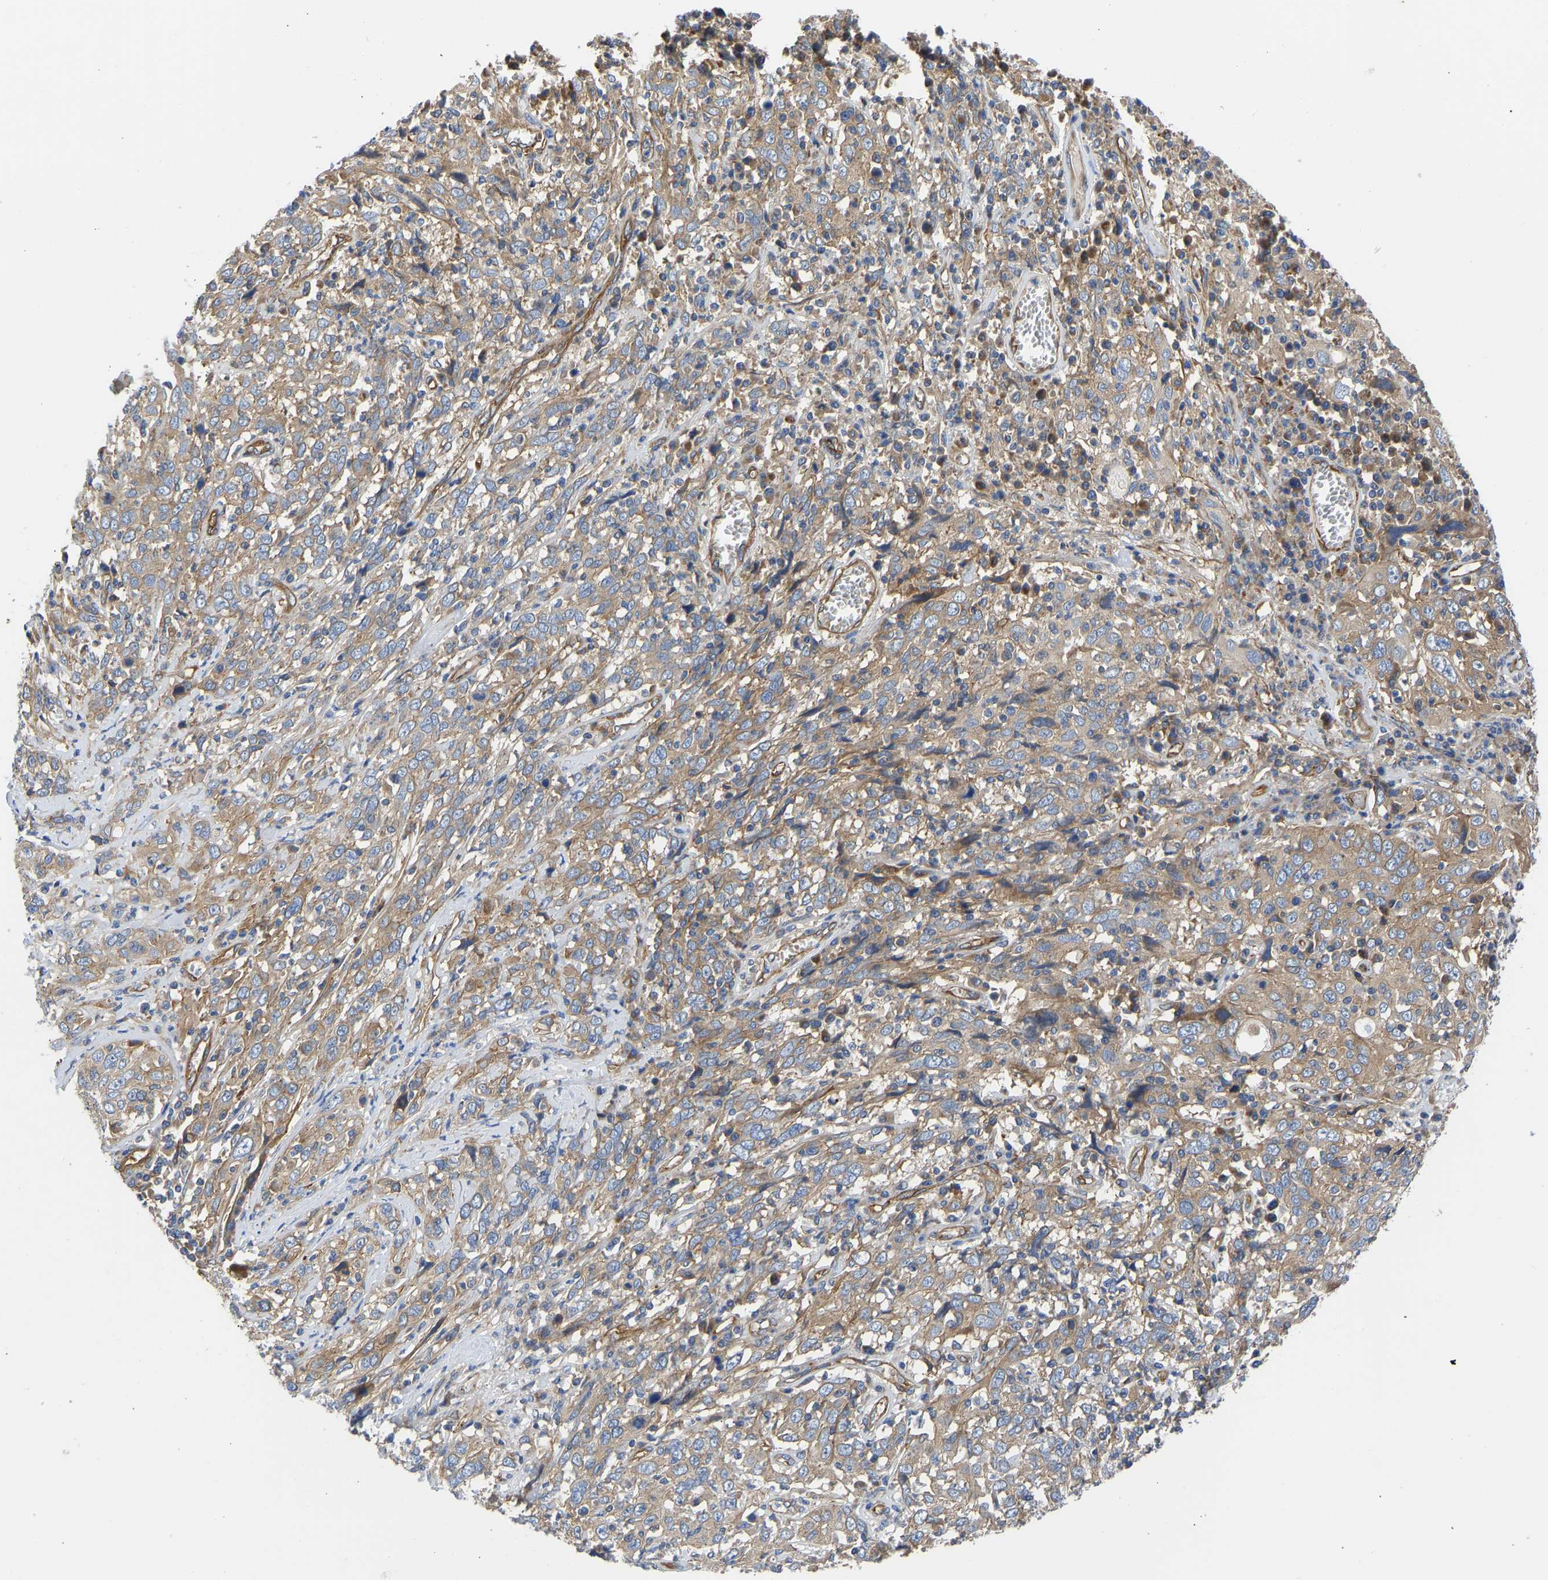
{"staining": {"intensity": "weak", "quantity": ">75%", "location": "cytoplasmic/membranous"}, "tissue": "cervical cancer", "cell_type": "Tumor cells", "image_type": "cancer", "snomed": [{"axis": "morphology", "description": "Squamous cell carcinoma, NOS"}, {"axis": "topography", "description": "Cervix"}], "caption": "Immunohistochemistry (IHC) of human cervical cancer reveals low levels of weak cytoplasmic/membranous expression in about >75% of tumor cells. (DAB IHC with brightfield microscopy, high magnification).", "gene": "MYO1C", "patient": {"sex": "female", "age": 46}}